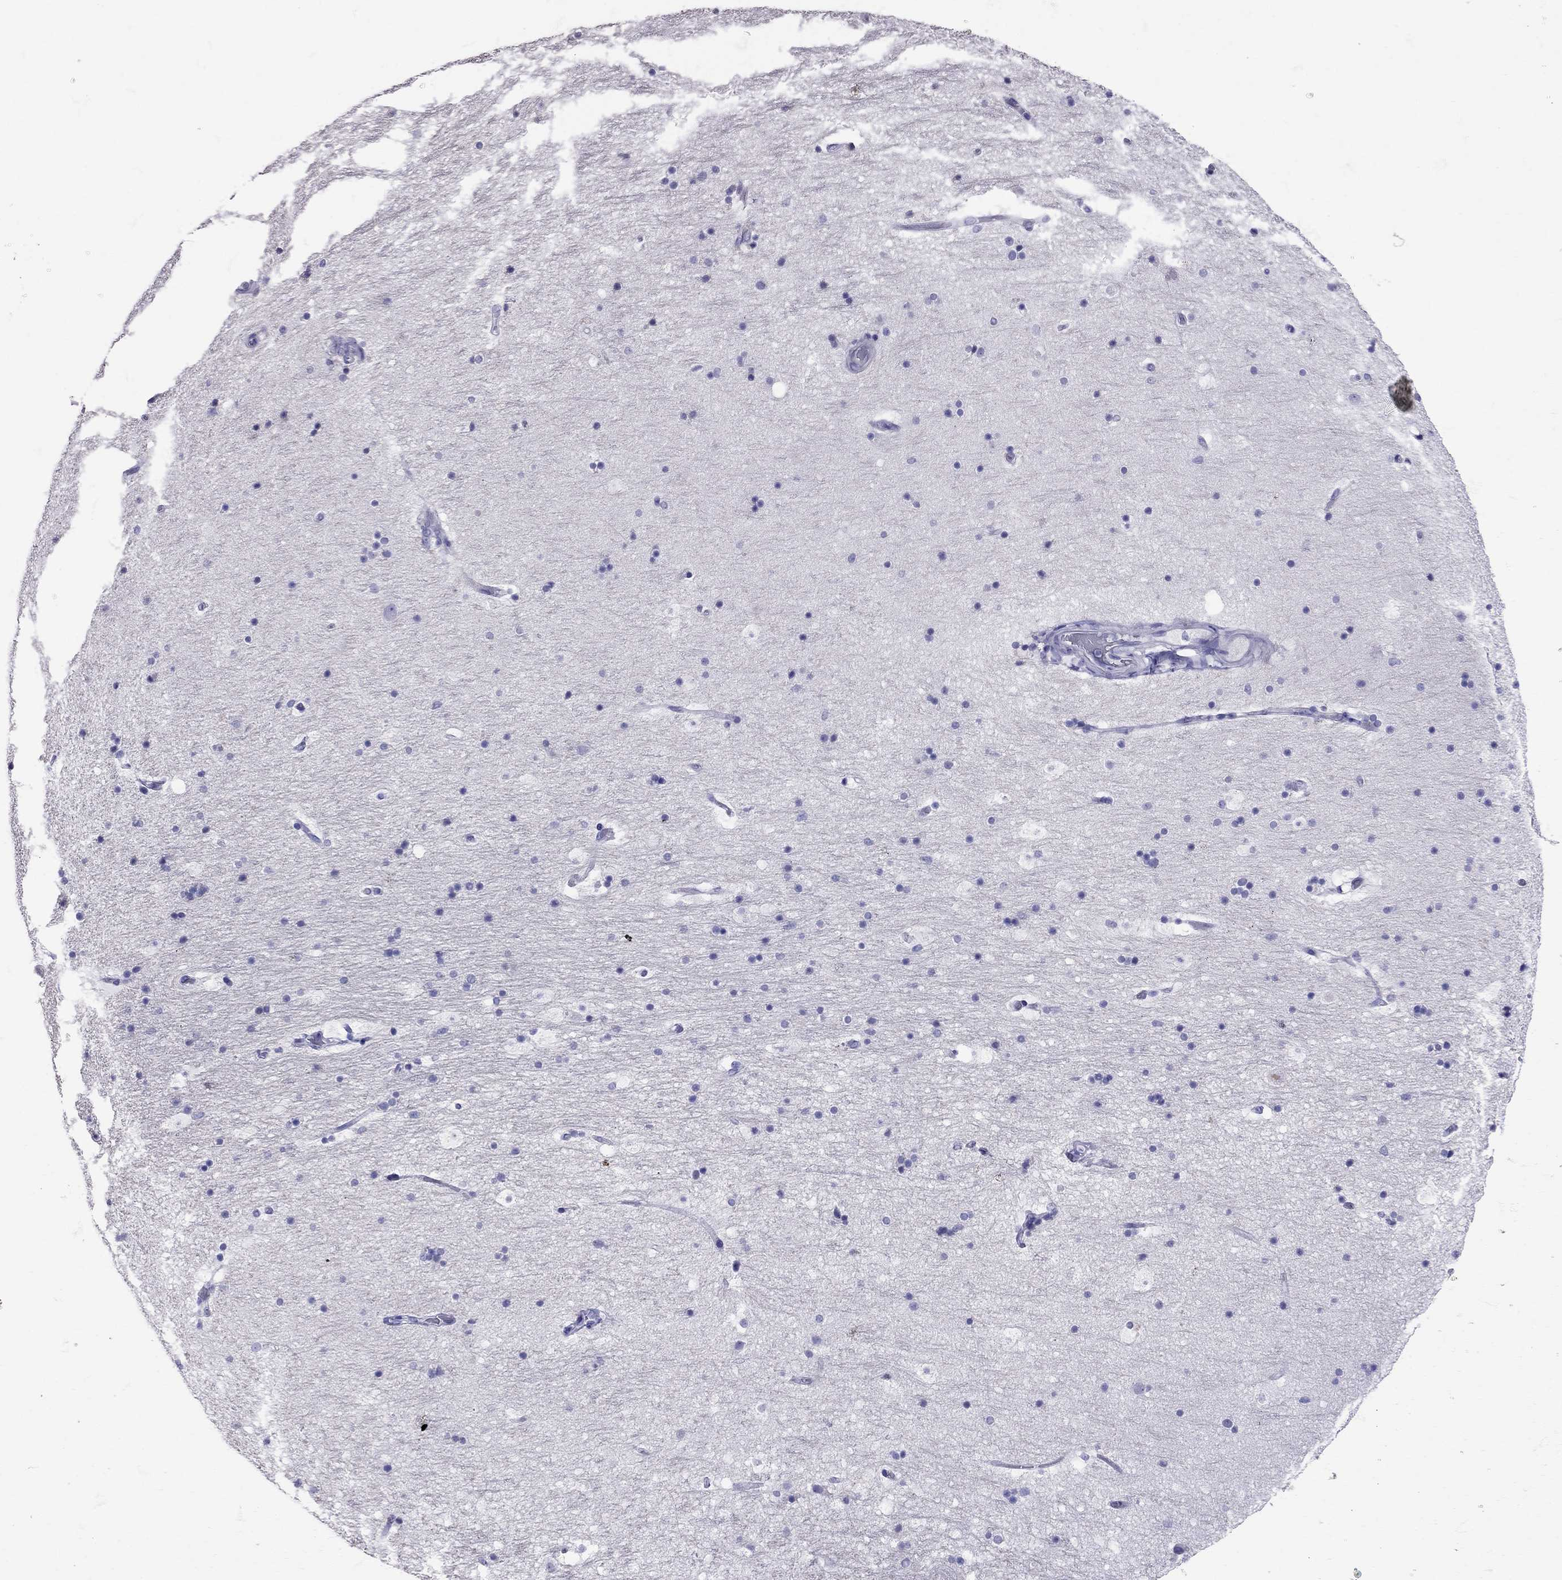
{"staining": {"intensity": "negative", "quantity": "none", "location": "none"}, "tissue": "hippocampus", "cell_type": "Glial cells", "image_type": "normal", "snomed": [{"axis": "morphology", "description": "Normal tissue, NOS"}, {"axis": "topography", "description": "Hippocampus"}], "caption": "An IHC histopathology image of normal hippocampus is shown. There is no staining in glial cells of hippocampus.", "gene": "TBR1", "patient": {"sex": "male", "age": 51}}